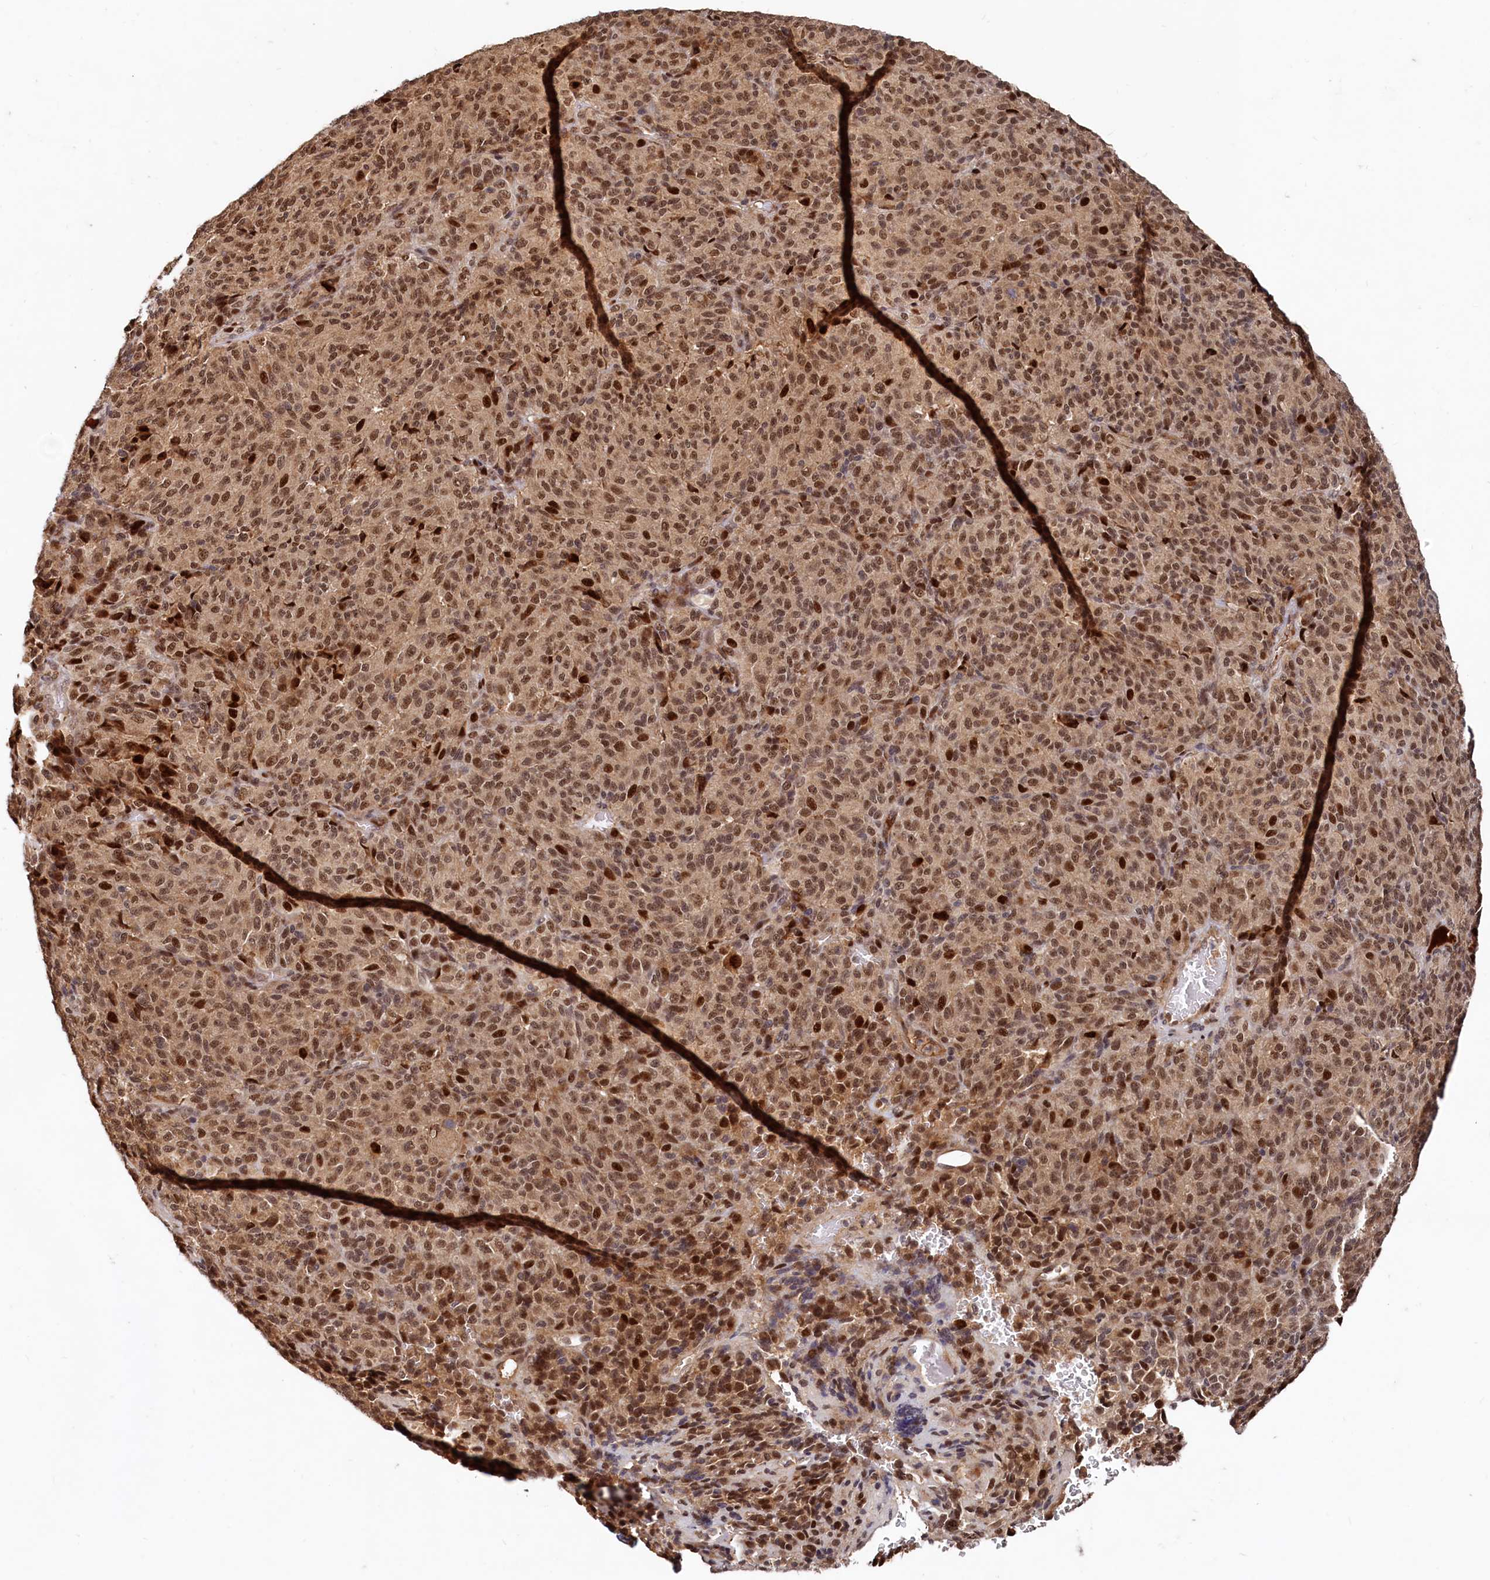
{"staining": {"intensity": "moderate", "quantity": ">75%", "location": "nuclear"}, "tissue": "melanoma", "cell_type": "Tumor cells", "image_type": "cancer", "snomed": [{"axis": "morphology", "description": "Malignant melanoma, Metastatic site"}, {"axis": "topography", "description": "Brain"}], "caption": "Moderate nuclear expression is appreciated in approximately >75% of tumor cells in melanoma.", "gene": "TRAPPC4", "patient": {"sex": "female", "age": 56}}